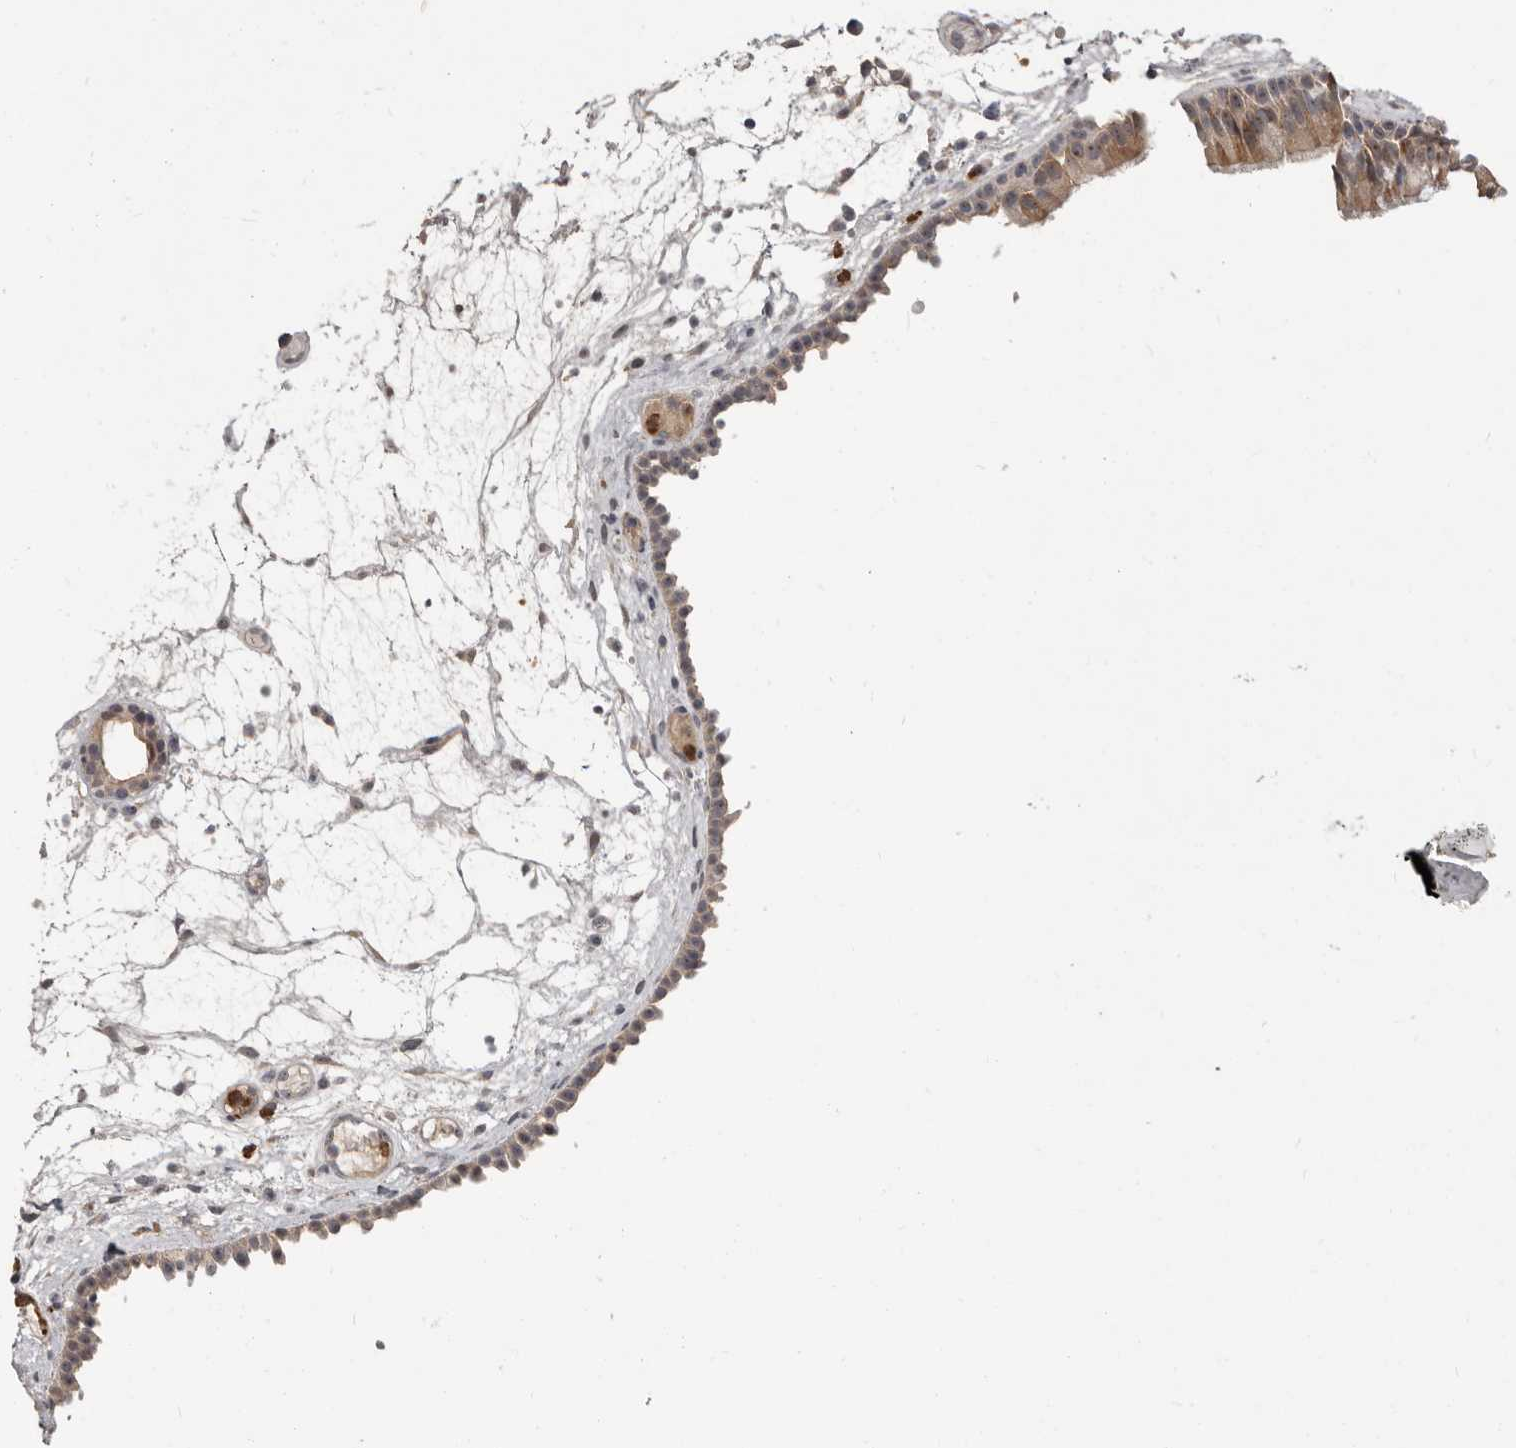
{"staining": {"intensity": "weak", "quantity": ">75%", "location": "cytoplasmic/membranous"}, "tissue": "nasopharynx", "cell_type": "Respiratory epithelial cells", "image_type": "normal", "snomed": [{"axis": "morphology", "description": "Normal tissue, NOS"}, {"axis": "morphology", "description": "Inflammation, NOS"}, {"axis": "morphology", "description": "Malignant melanoma, Metastatic site"}, {"axis": "topography", "description": "Nasopharynx"}], "caption": "High-power microscopy captured an immunohistochemistry (IHC) micrograph of normal nasopharynx, revealing weak cytoplasmic/membranous positivity in approximately >75% of respiratory epithelial cells. Nuclei are stained in blue.", "gene": "GPR157", "patient": {"sex": "male", "age": 70}}